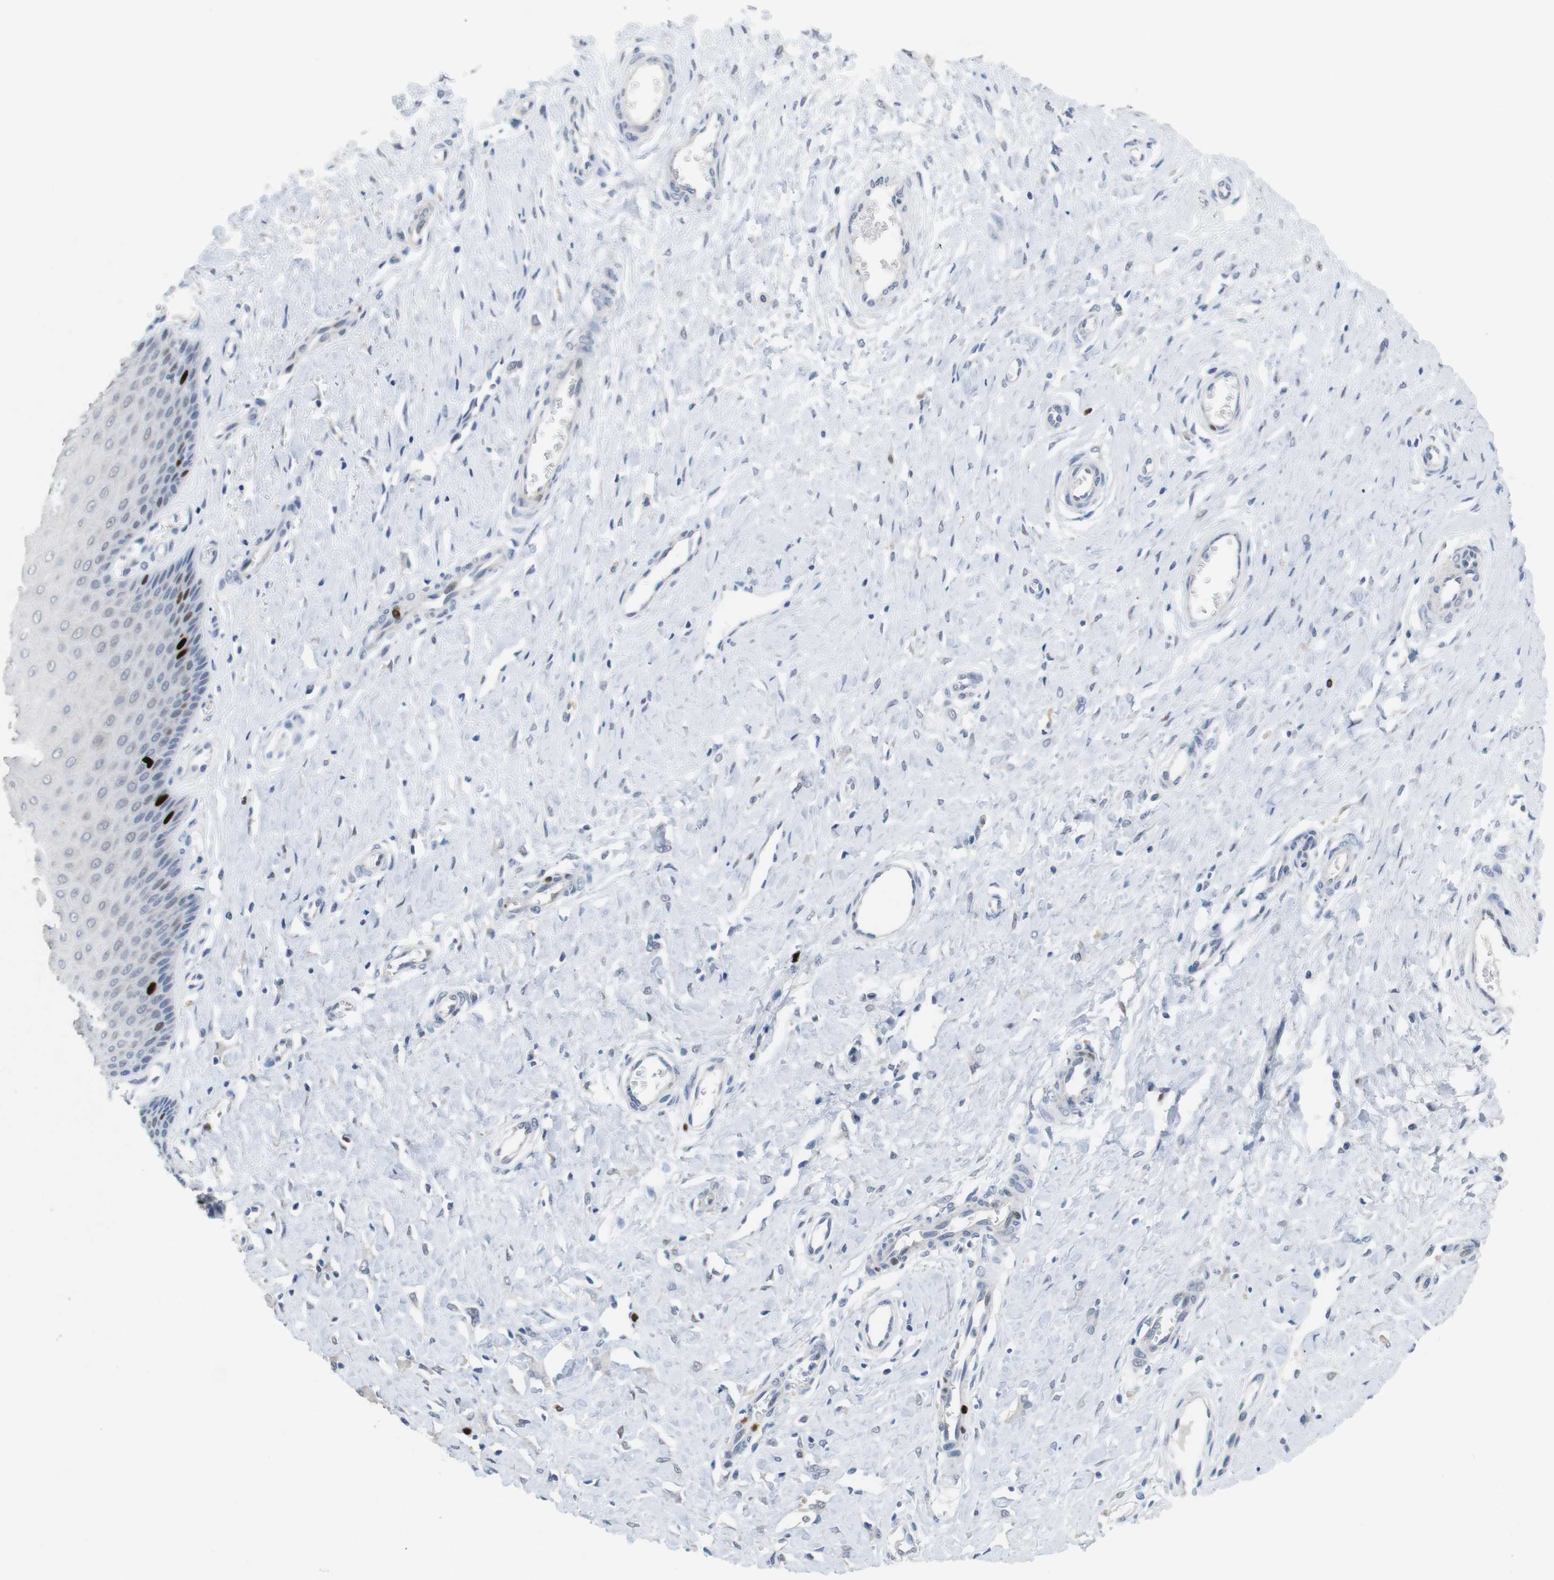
{"staining": {"intensity": "strong", "quantity": "<25%", "location": "nuclear"}, "tissue": "cervix", "cell_type": "Glandular cells", "image_type": "normal", "snomed": [{"axis": "morphology", "description": "Normal tissue, NOS"}, {"axis": "topography", "description": "Cervix"}], "caption": "Glandular cells display strong nuclear positivity in approximately <25% of cells in normal cervix. (Stains: DAB in brown, nuclei in blue, Microscopy: brightfield microscopy at high magnification).", "gene": "KPNA2", "patient": {"sex": "female", "age": 55}}